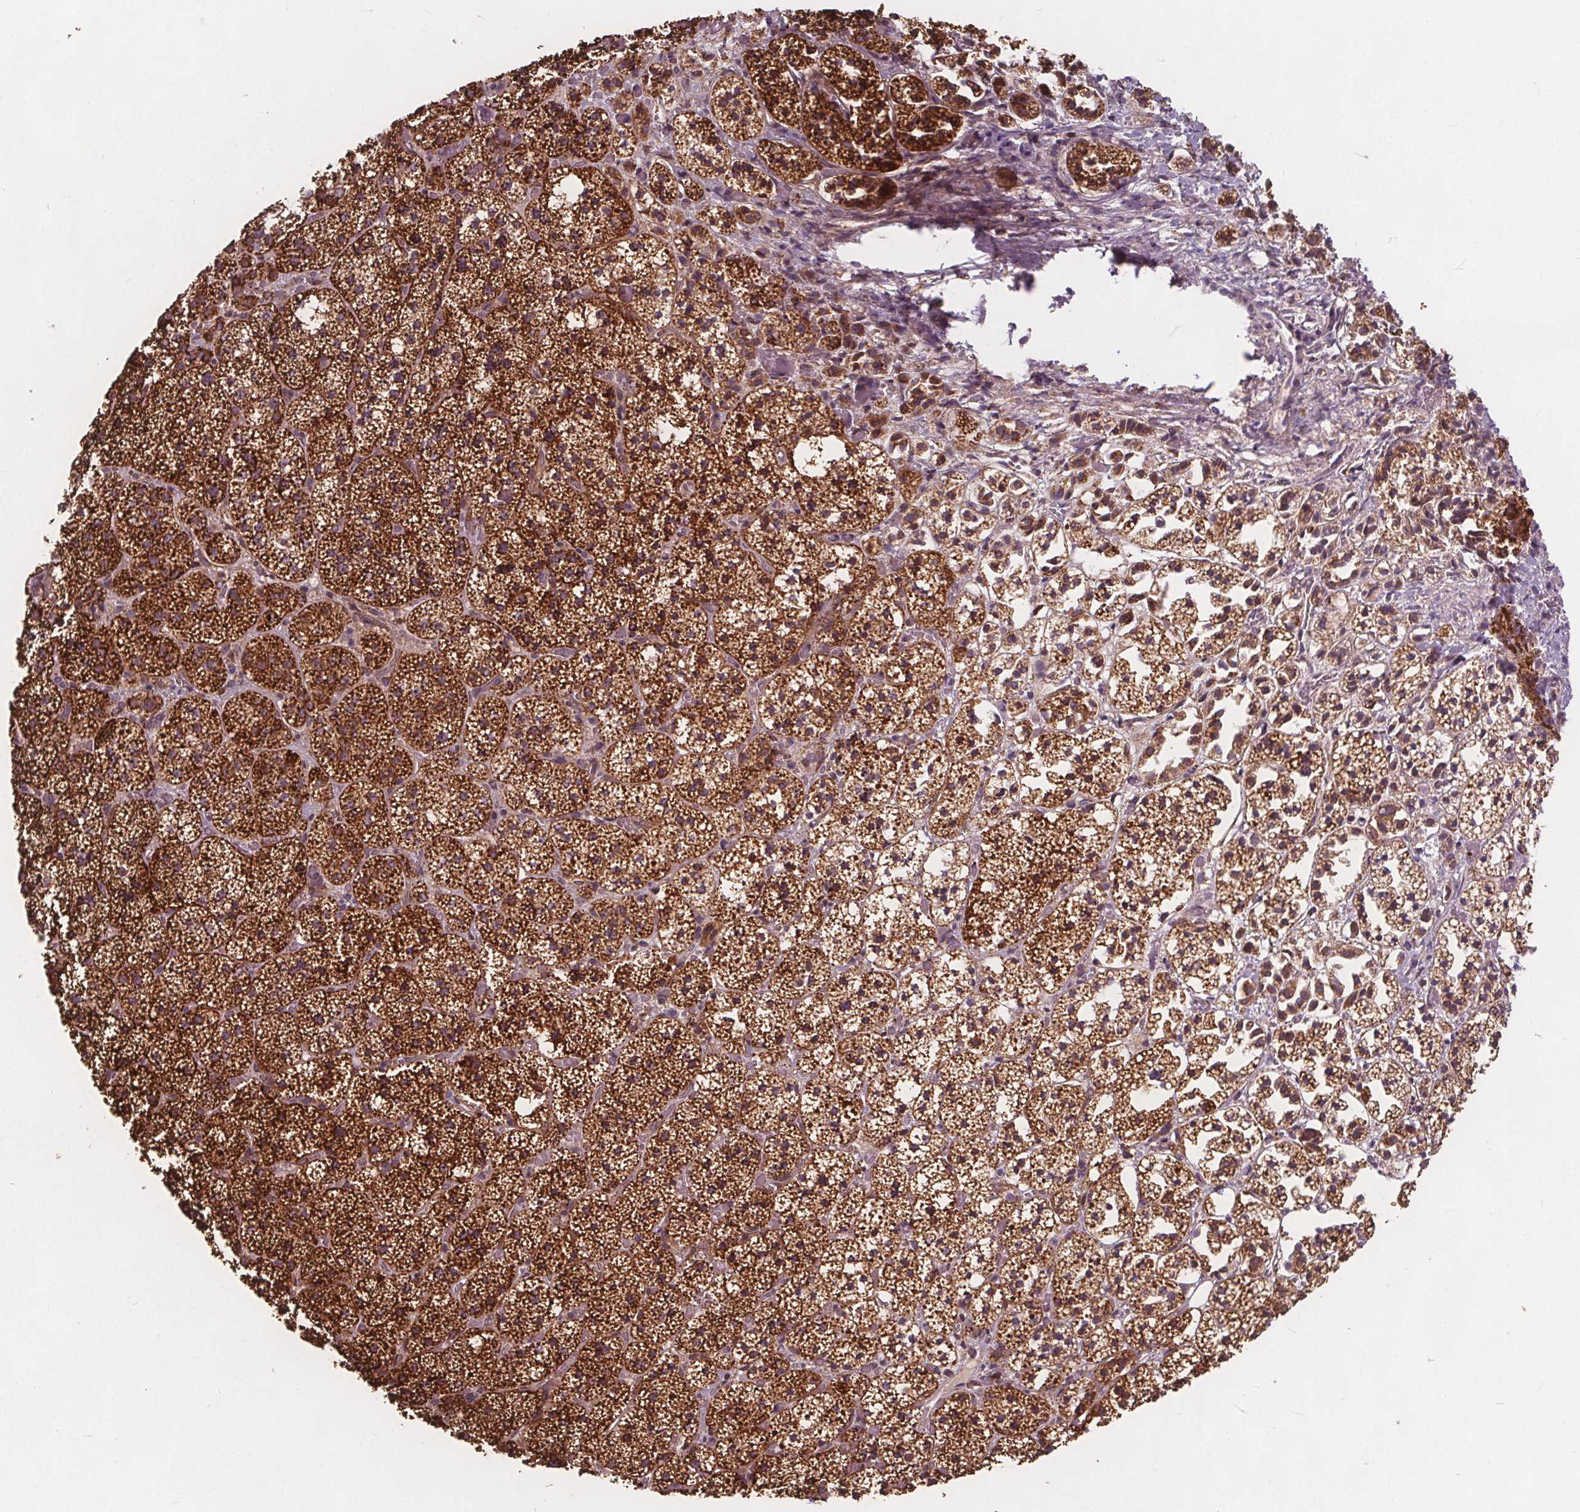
{"staining": {"intensity": "strong", "quantity": ">75%", "location": "cytoplasmic/membranous"}, "tissue": "adrenal gland", "cell_type": "Glandular cells", "image_type": "normal", "snomed": [{"axis": "morphology", "description": "Normal tissue, NOS"}, {"axis": "topography", "description": "Adrenal gland"}], "caption": "The histopathology image exhibits staining of benign adrenal gland, revealing strong cytoplasmic/membranous protein expression (brown color) within glandular cells. (DAB (3,3'-diaminobenzidine) IHC, brown staining for protein, blue staining for nuclei).", "gene": "PLSCR3", "patient": {"sex": "male", "age": 53}}